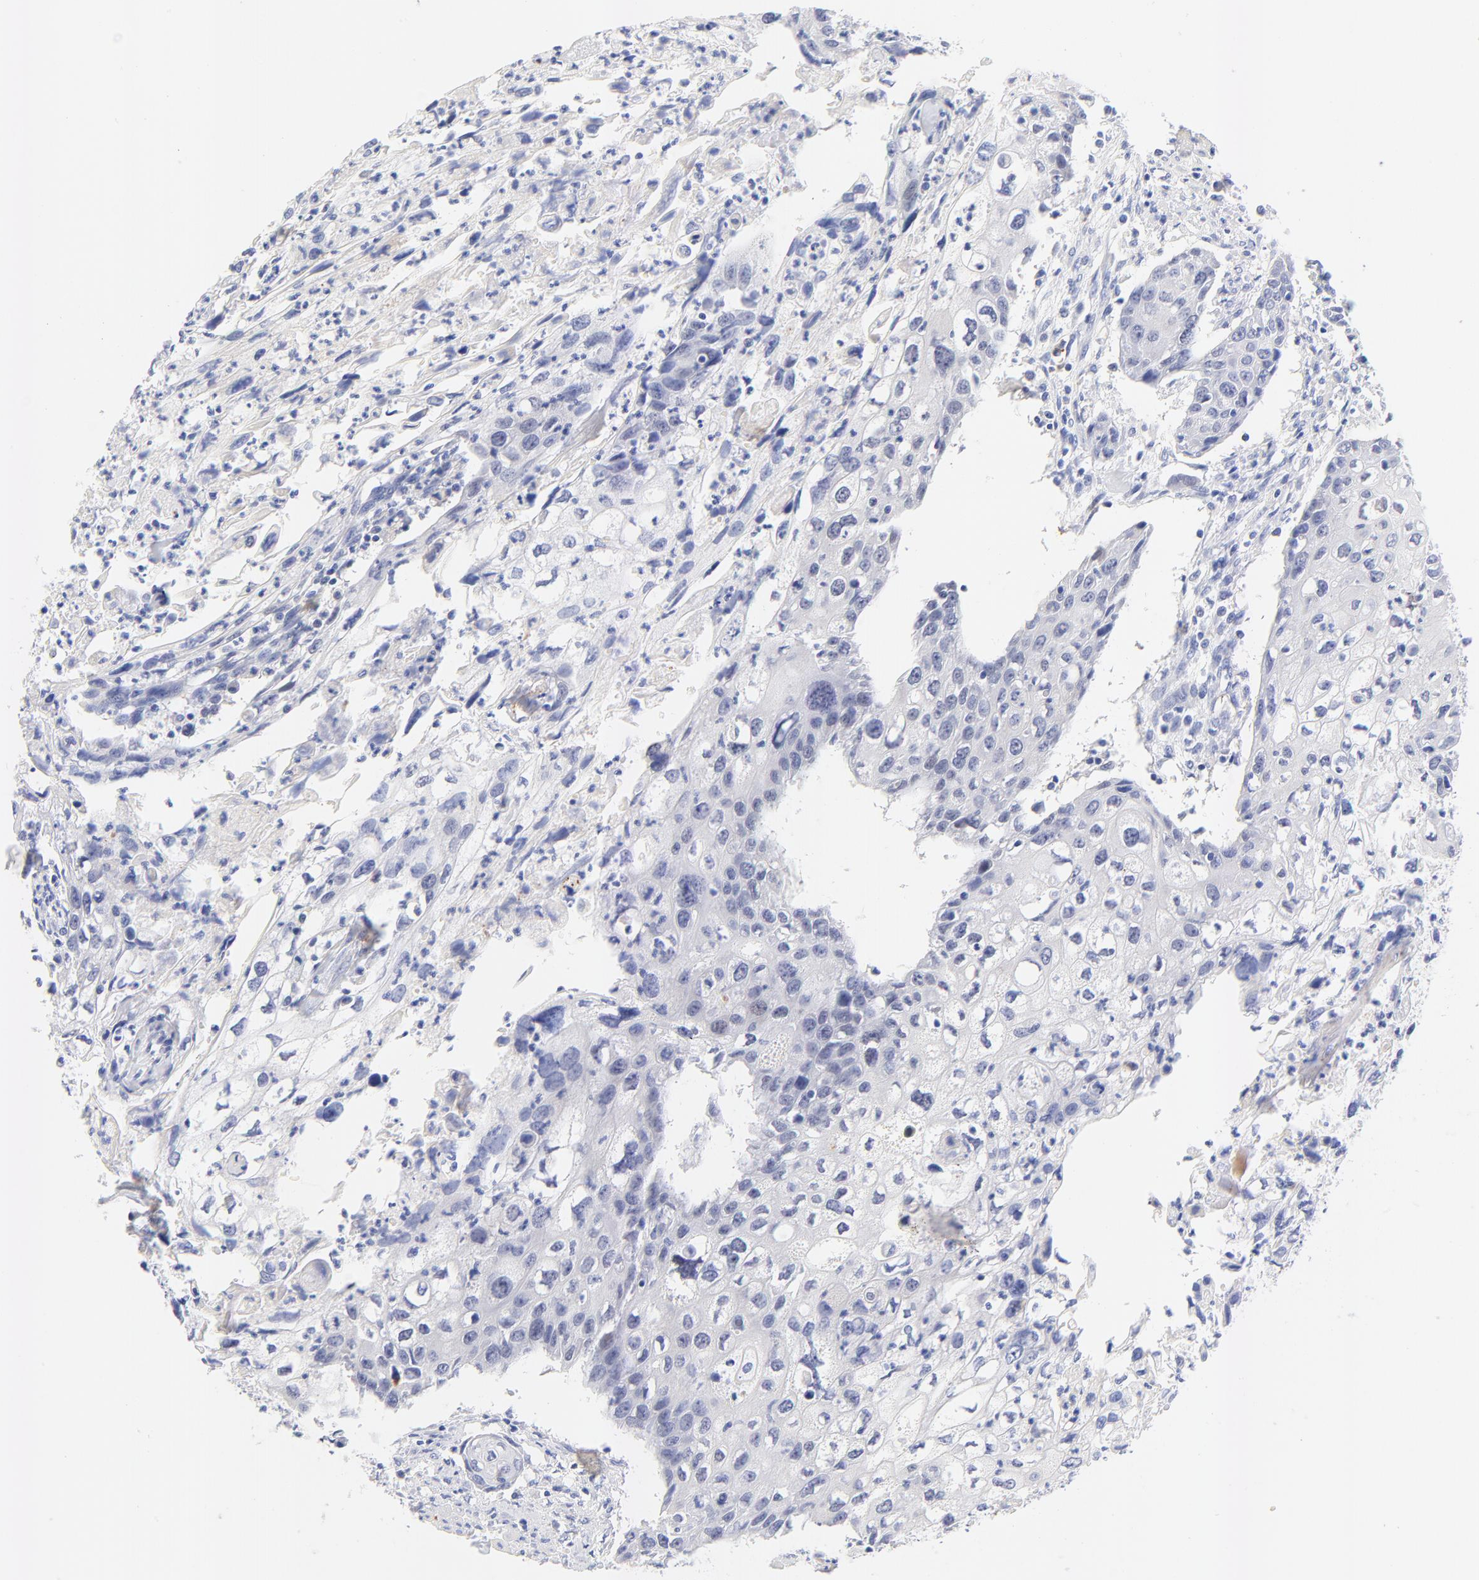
{"staining": {"intensity": "negative", "quantity": "none", "location": "none"}, "tissue": "urothelial cancer", "cell_type": "Tumor cells", "image_type": "cancer", "snomed": [{"axis": "morphology", "description": "Urothelial carcinoma, High grade"}, {"axis": "topography", "description": "Urinary bladder"}], "caption": "Tumor cells show no significant staining in urothelial carcinoma (high-grade).", "gene": "FAM117B", "patient": {"sex": "male", "age": 54}}